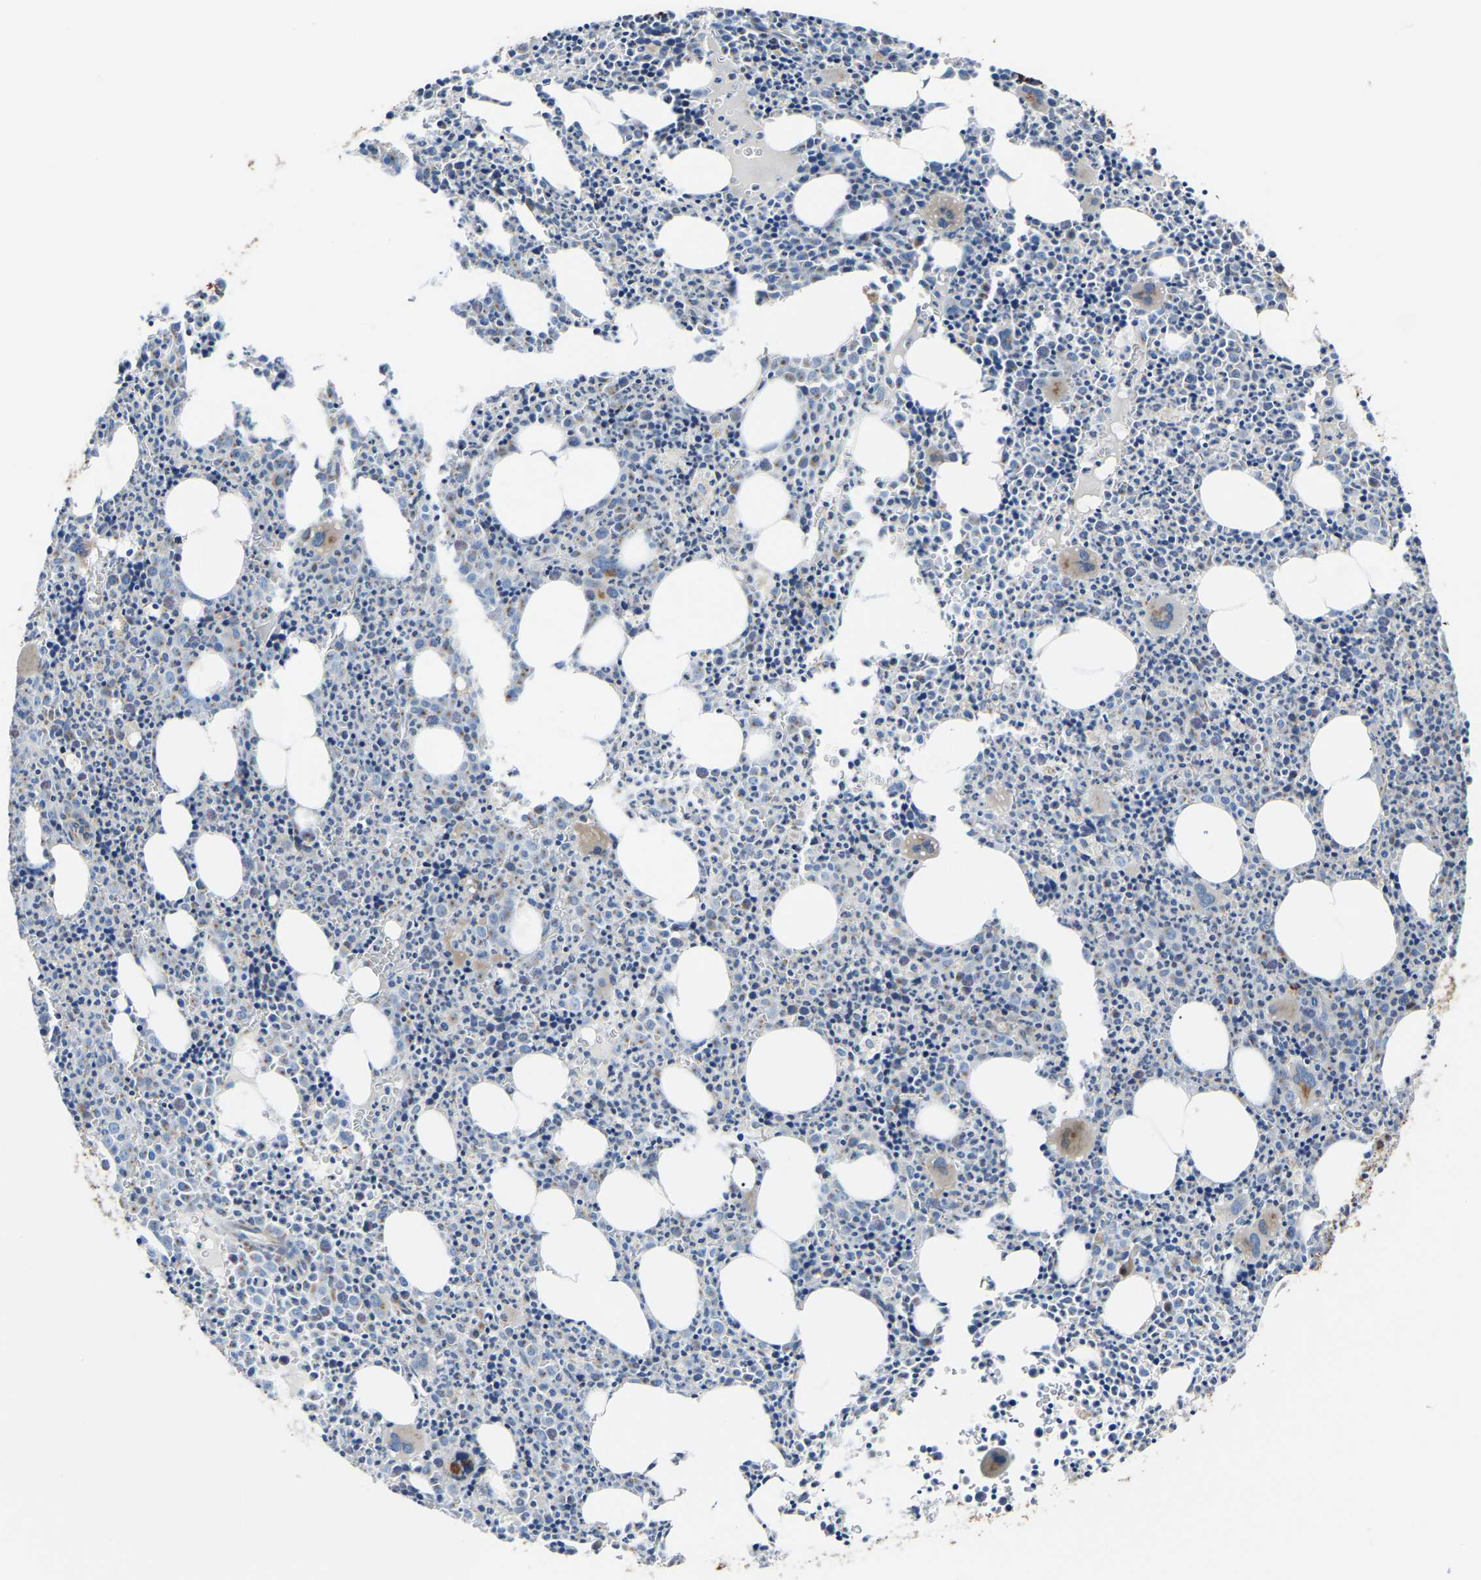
{"staining": {"intensity": "moderate", "quantity": "25%-75%", "location": "cytoplasmic/membranous"}, "tissue": "bone marrow", "cell_type": "Hematopoietic cells", "image_type": "normal", "snomed": [{"axis": "morphology", "description": "Normal tissue, NOS"}, {"axis": "morphology", "description": "Inflammation, NOS"}, {"axis": "topography", "description": "Bone marrow"}], "caption": "Immunohistochemical staining of unremarkable human bone marrow reveals medium levels of moderate cytoplasmic/membranous expression in approximately 25%-75% of hematopoietic cells. The staining is performed using DAB brown chromogen to label protein expression. The nuclei are counter-stained blue using hematoxylin.", "gene": "CANT1", "patient": {"sex": "male", "age": 31}}